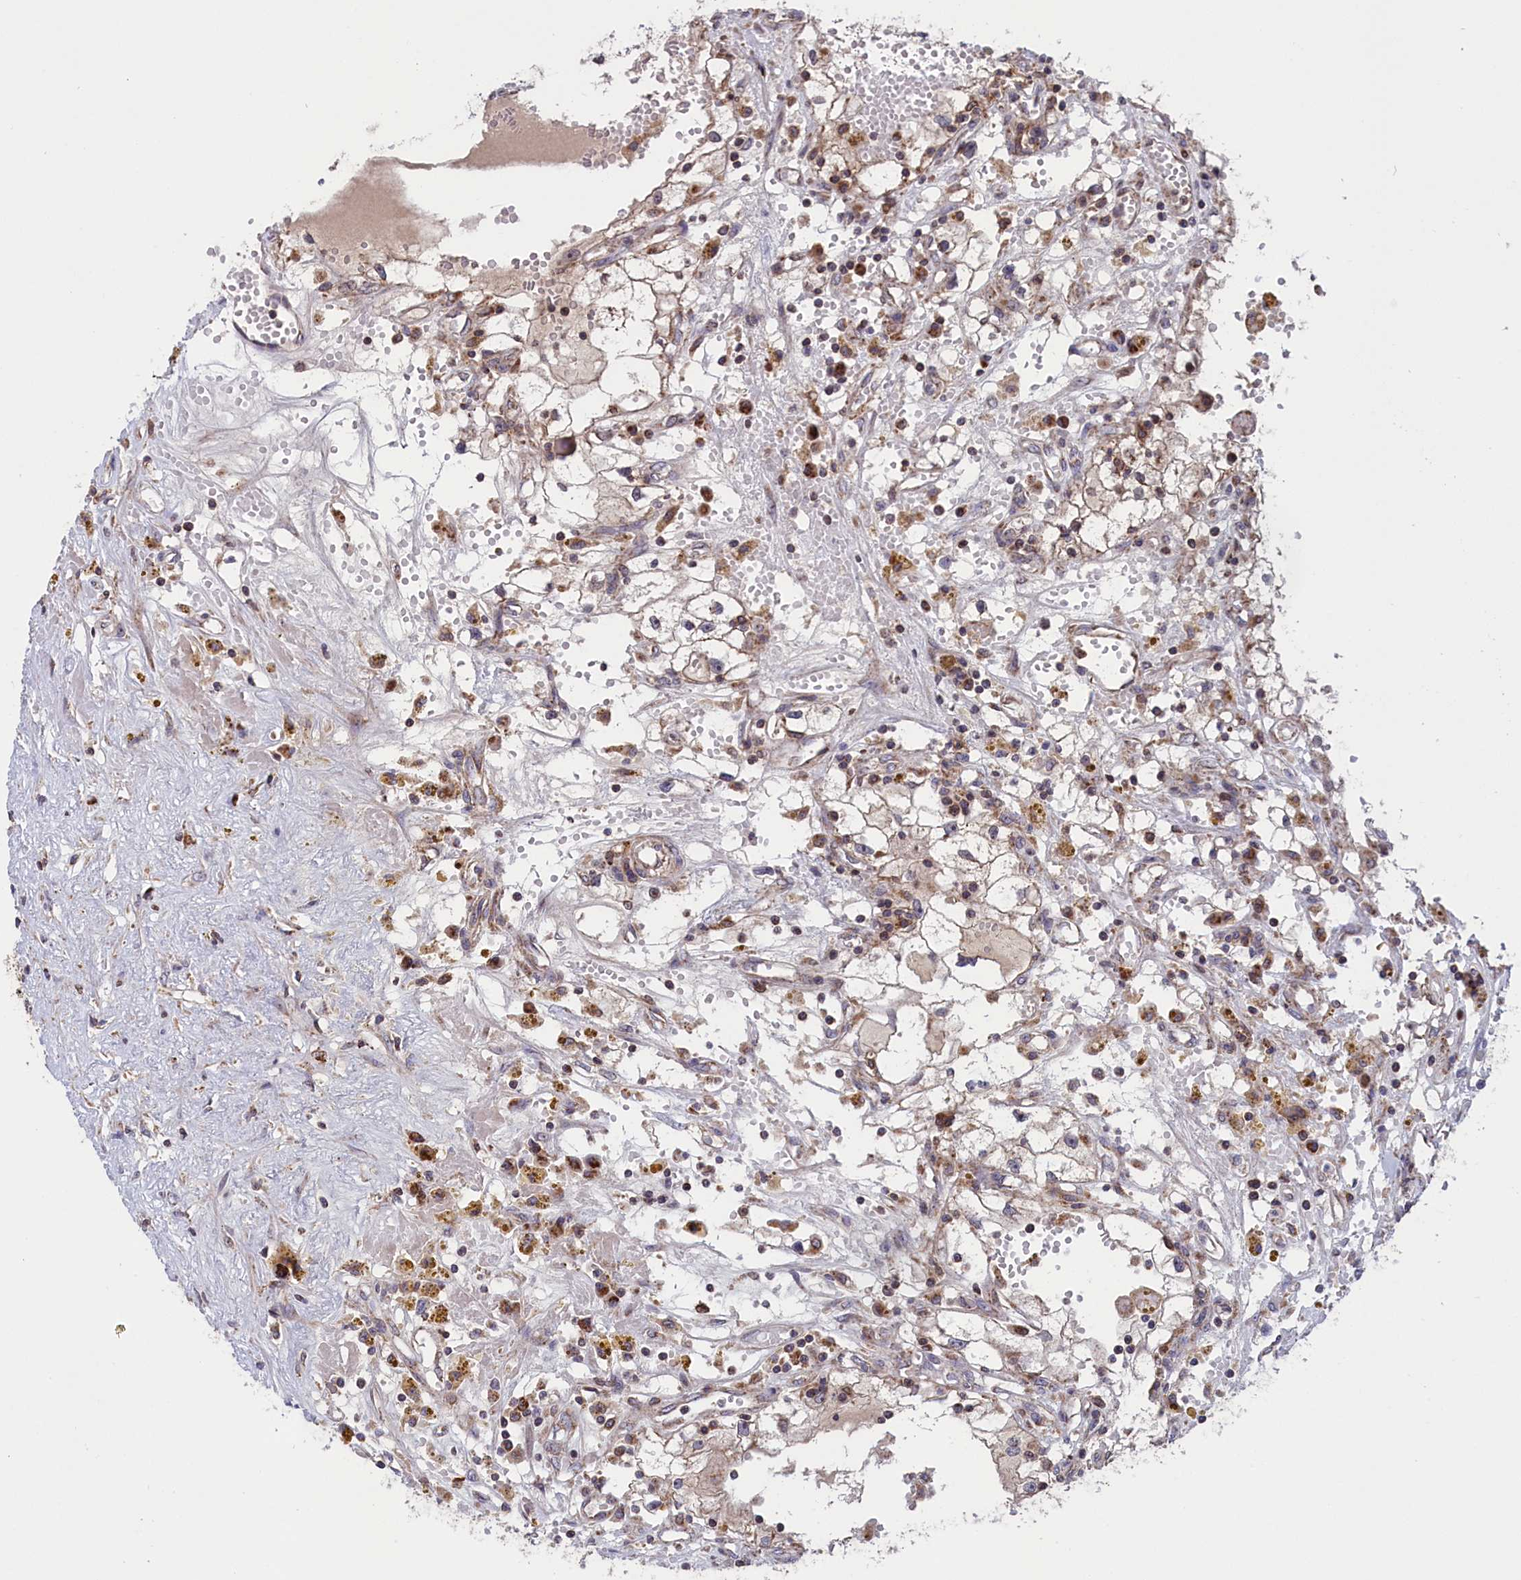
{"staining": {"intensity": "negative", "quantity": "none", "location": "none"}, "tissue": "renal cancer", "cell_type": "Tumor cells", "image_type": "cancer", "snomed": [{"axis": "morphology", "description": "Adenocarcinoma, NOS"}, {"axis": "topography", "description": "Kidney"}], "caption": "Immunohistochemistry (IHC) of human adenocarcinoma (renal) shows no staining in tumor cells.", "gene": "TIMM44", "patient": {"sex": "male", "age": 56}}